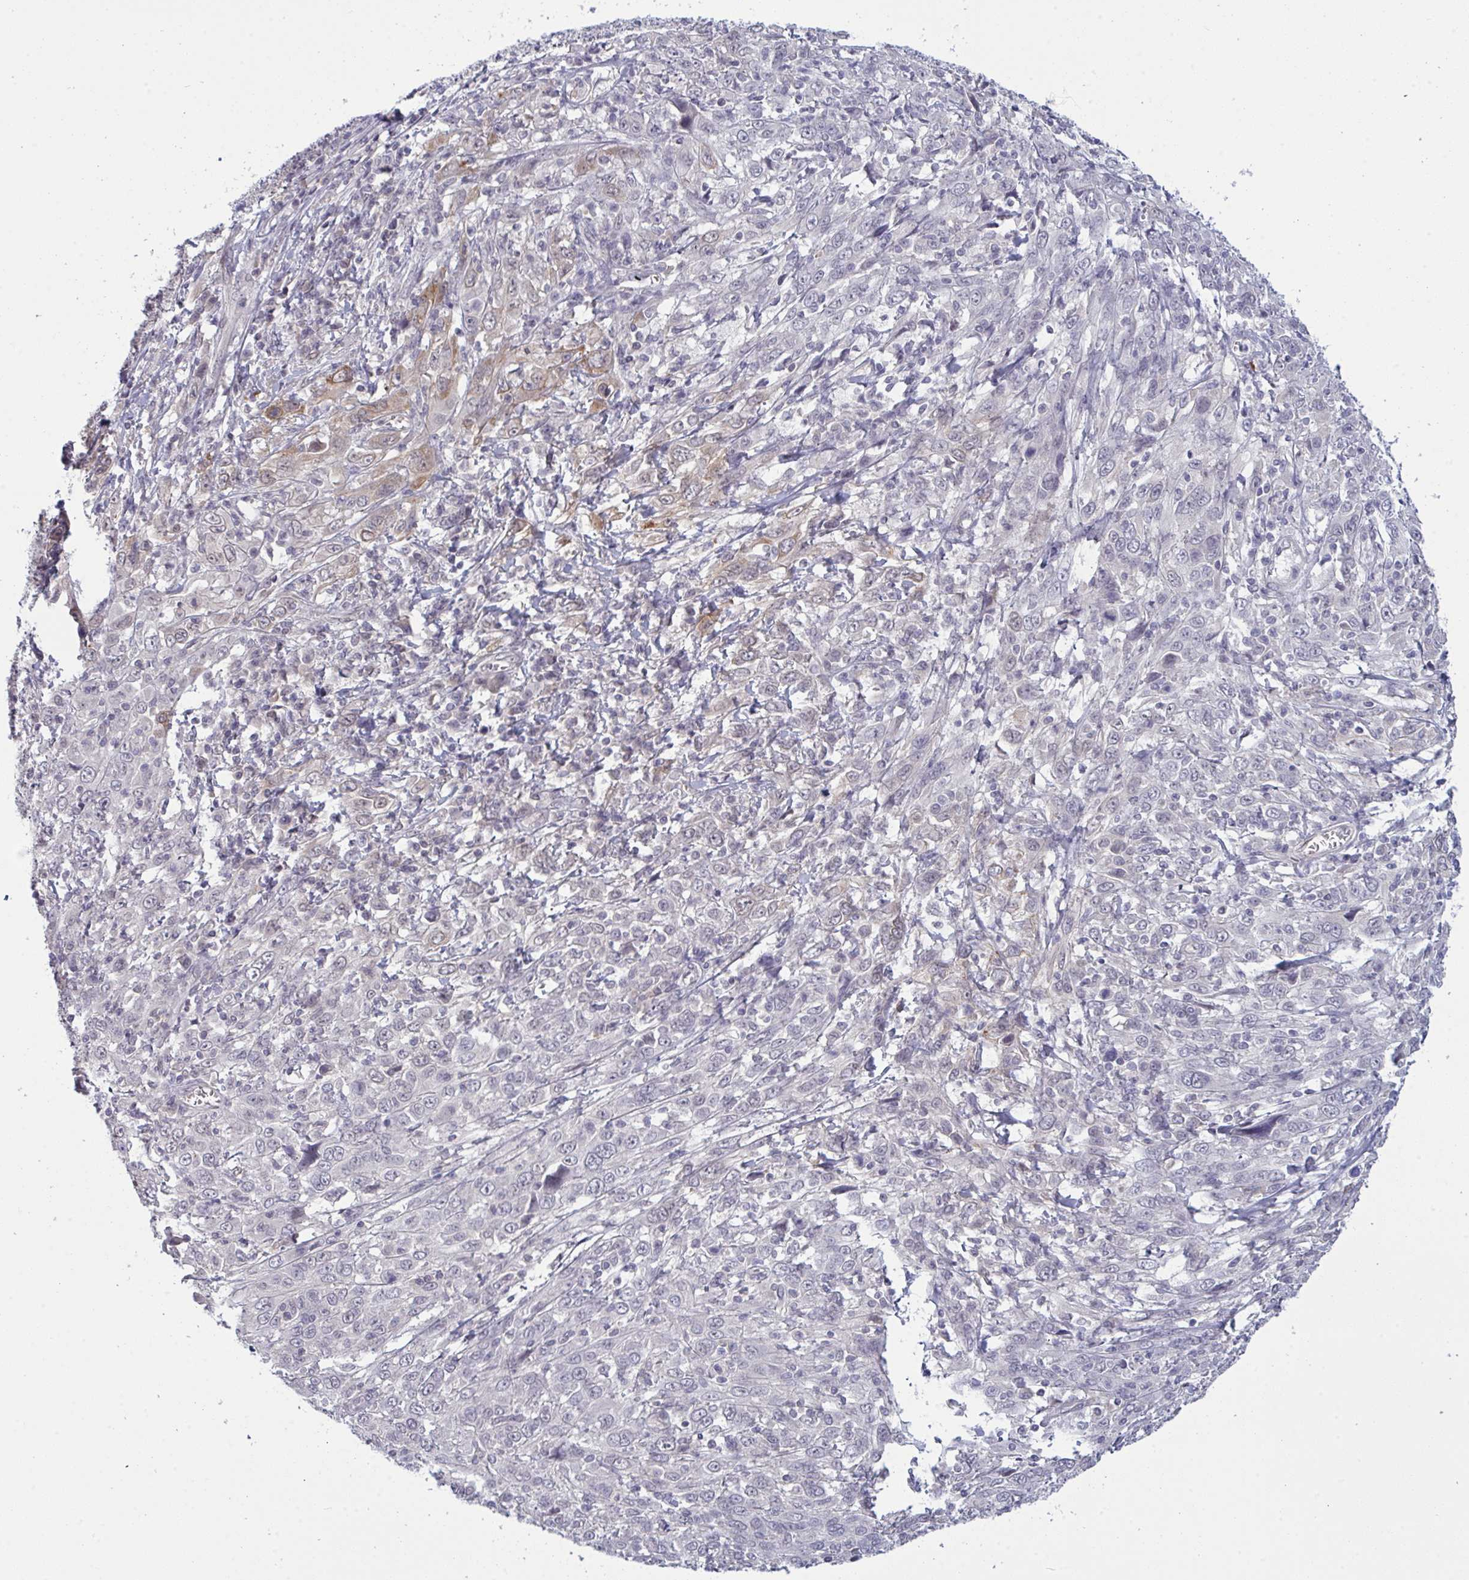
{"staining": {"intensity": "moderate", "quantity": "<25%", "location": "cytoplasmic/membranous"}, "tissue": "cervical cancer", "cell_type": "Tumor cells", "image_type": "cancer", "snomed": [{"axis": "morphology", "description": "Squamous cell carcinoma, NOS"}, {"axis": "topography", "description": "Cervix"}], "caption": "The micrograph shows staining of squamous cell carcinoma (cervical), revealing moderate cytoplasmic/membranous protein positivity (brown color) within tumor cells.", "gene": "ZNF784", "patient": {"sex": "female", "age": 46}}